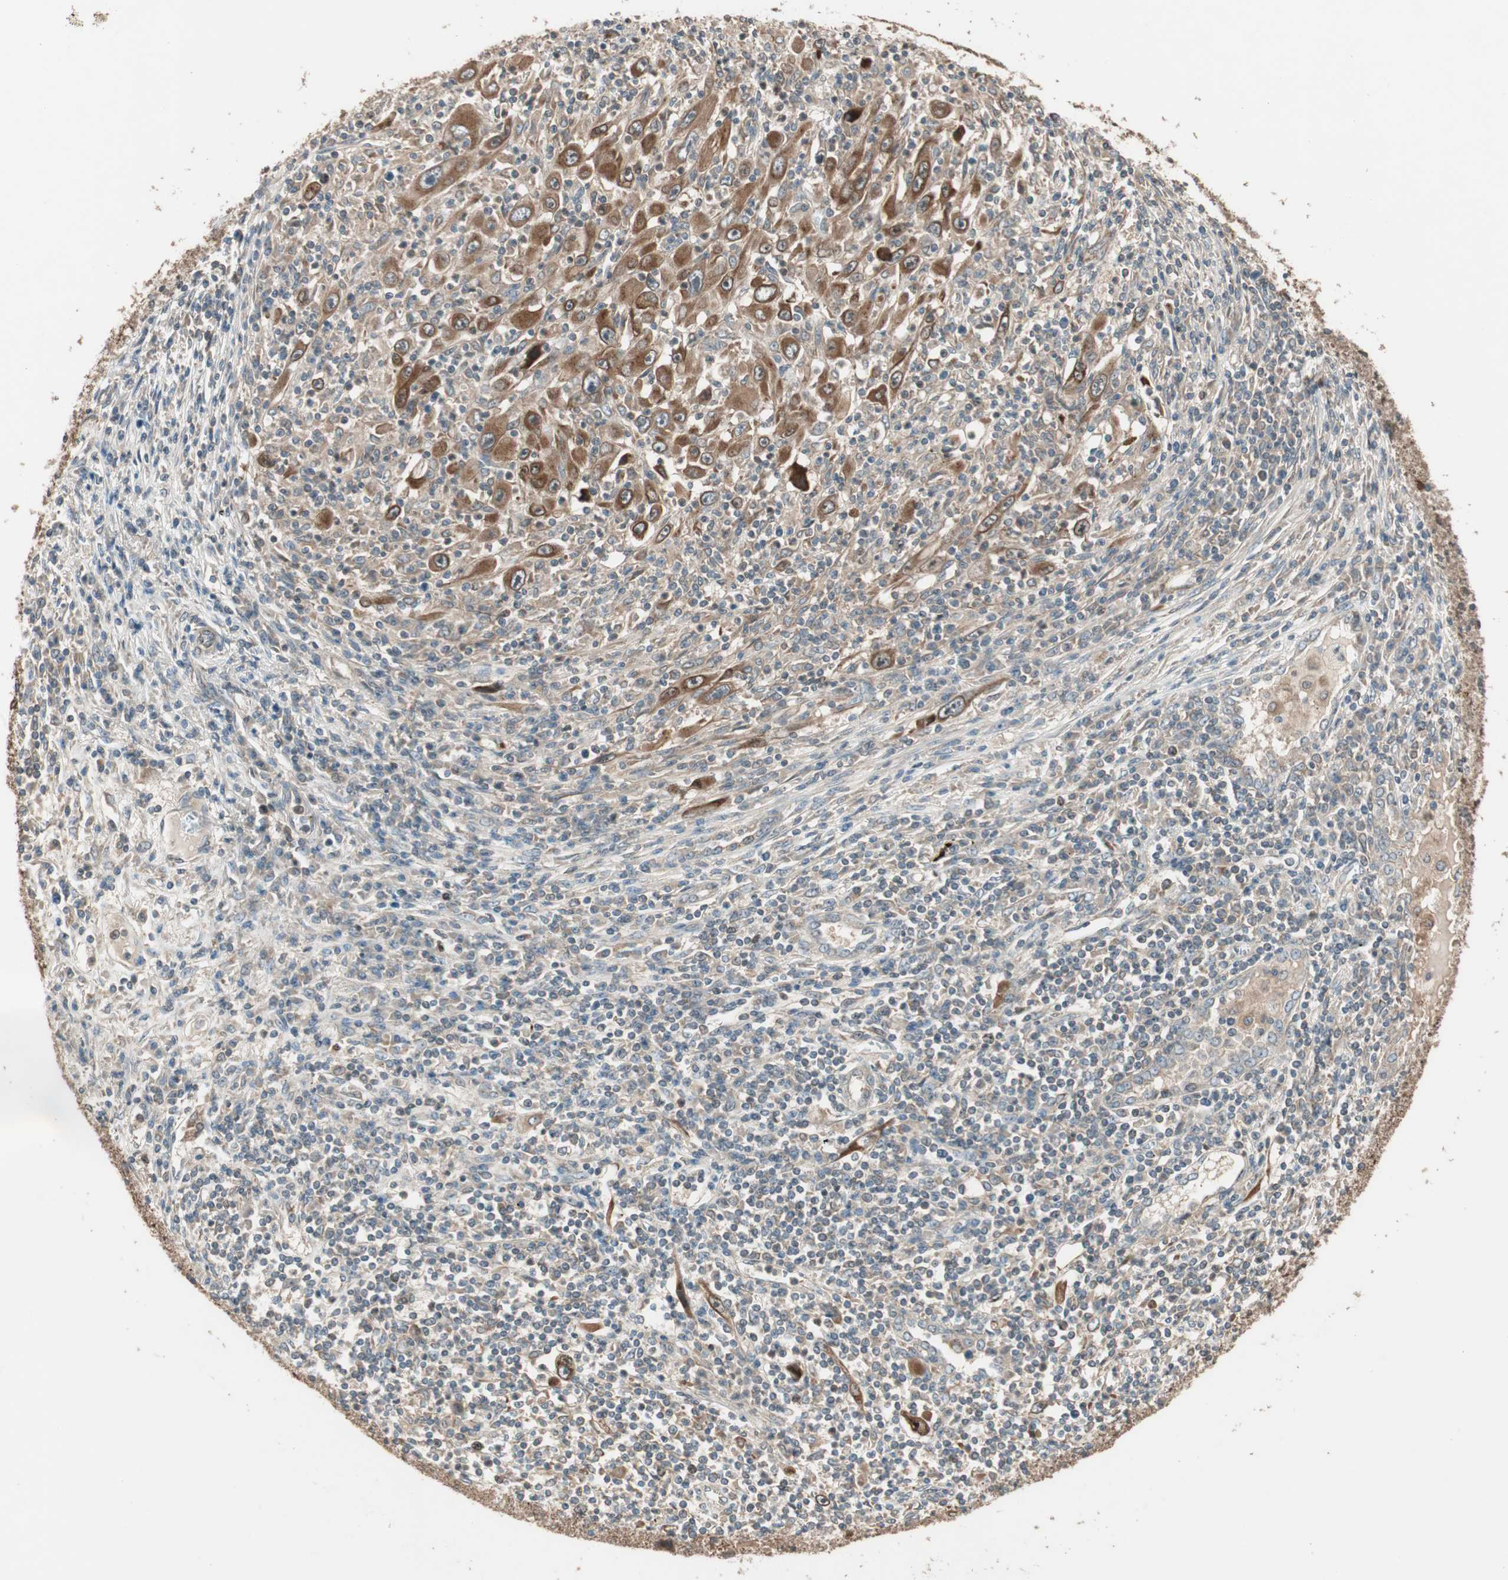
{"staining": {"intensity": "moderate", "quantity": ">75%", "location": "cytoplasmic/membranous"}, "tissue": "melanoma", "cell_type": "Tumor cells", "image_type": "cancer", "snomed": [{"axis": "morphology", "description": "Malignant melanoma, Metastatic site"}, {"axis": "topography", "description": "Skin"}], "caption": "Approximately >75% of tumor cells in human malignant melanoma (metastatic site) reveal moderate cytoplasmic/membranous protein expression as visualized by brown immunohistochemical staining.", "gene": "ATP6AP2", "patient": {"sex": "female", "age": 56}}